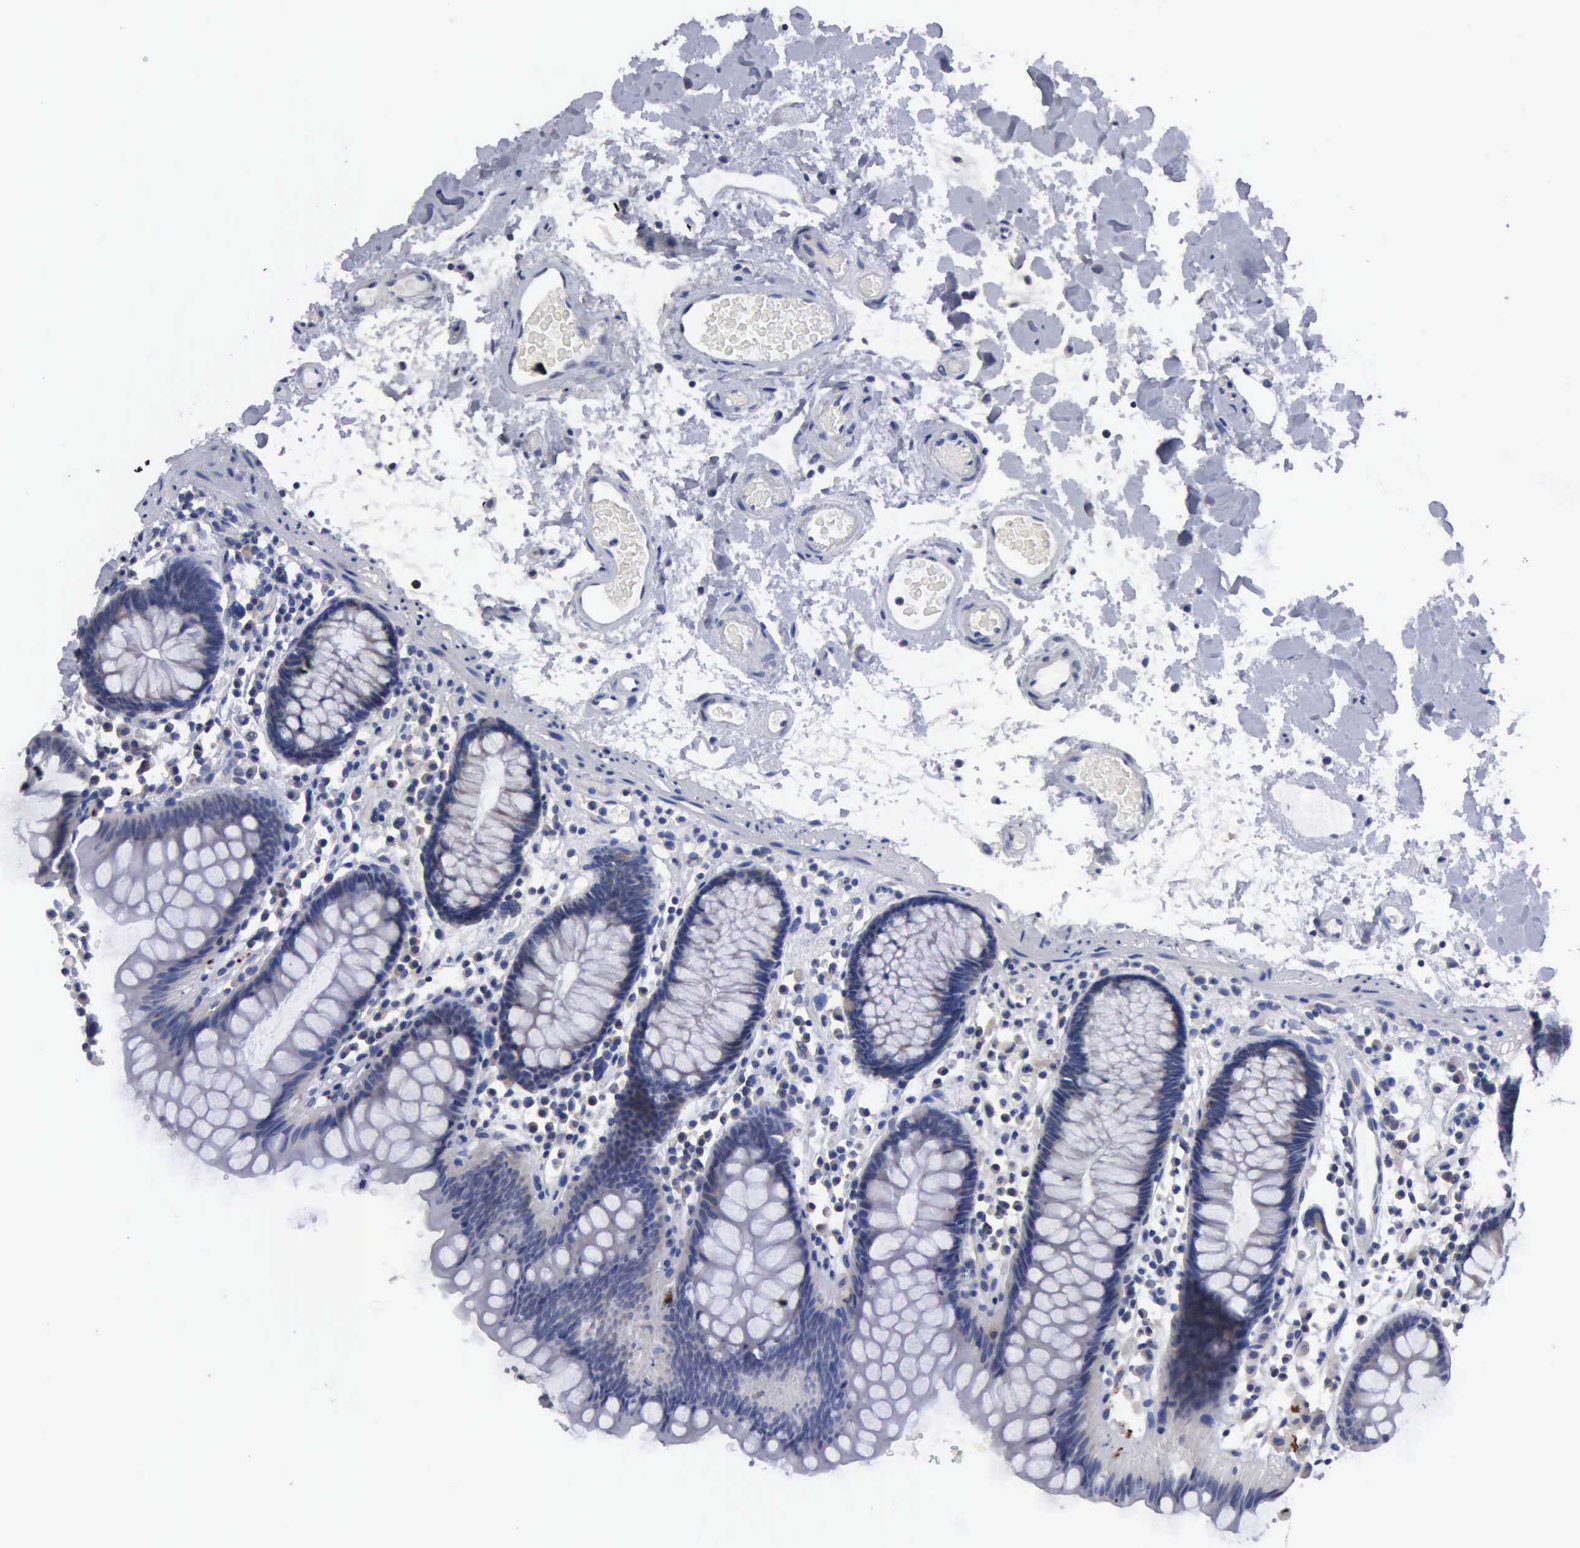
{"staining": {"intensity": "negative", "quantity": "none", "location": "none"}, "tissue": "colon", "cell_type": "Endothelial cells", "image_type": "normal", "snomed": [{"axis": "morphology", "description": "Normal tissue, NOS"}, {"axis": "topography", "description": "Colon"}], "caption": "Immunohistochemical staining of benign colon shows no significant positivity in endothelial cells.", "gene": "TXLNG", "patient": {"sex": "female", "age": 78}}